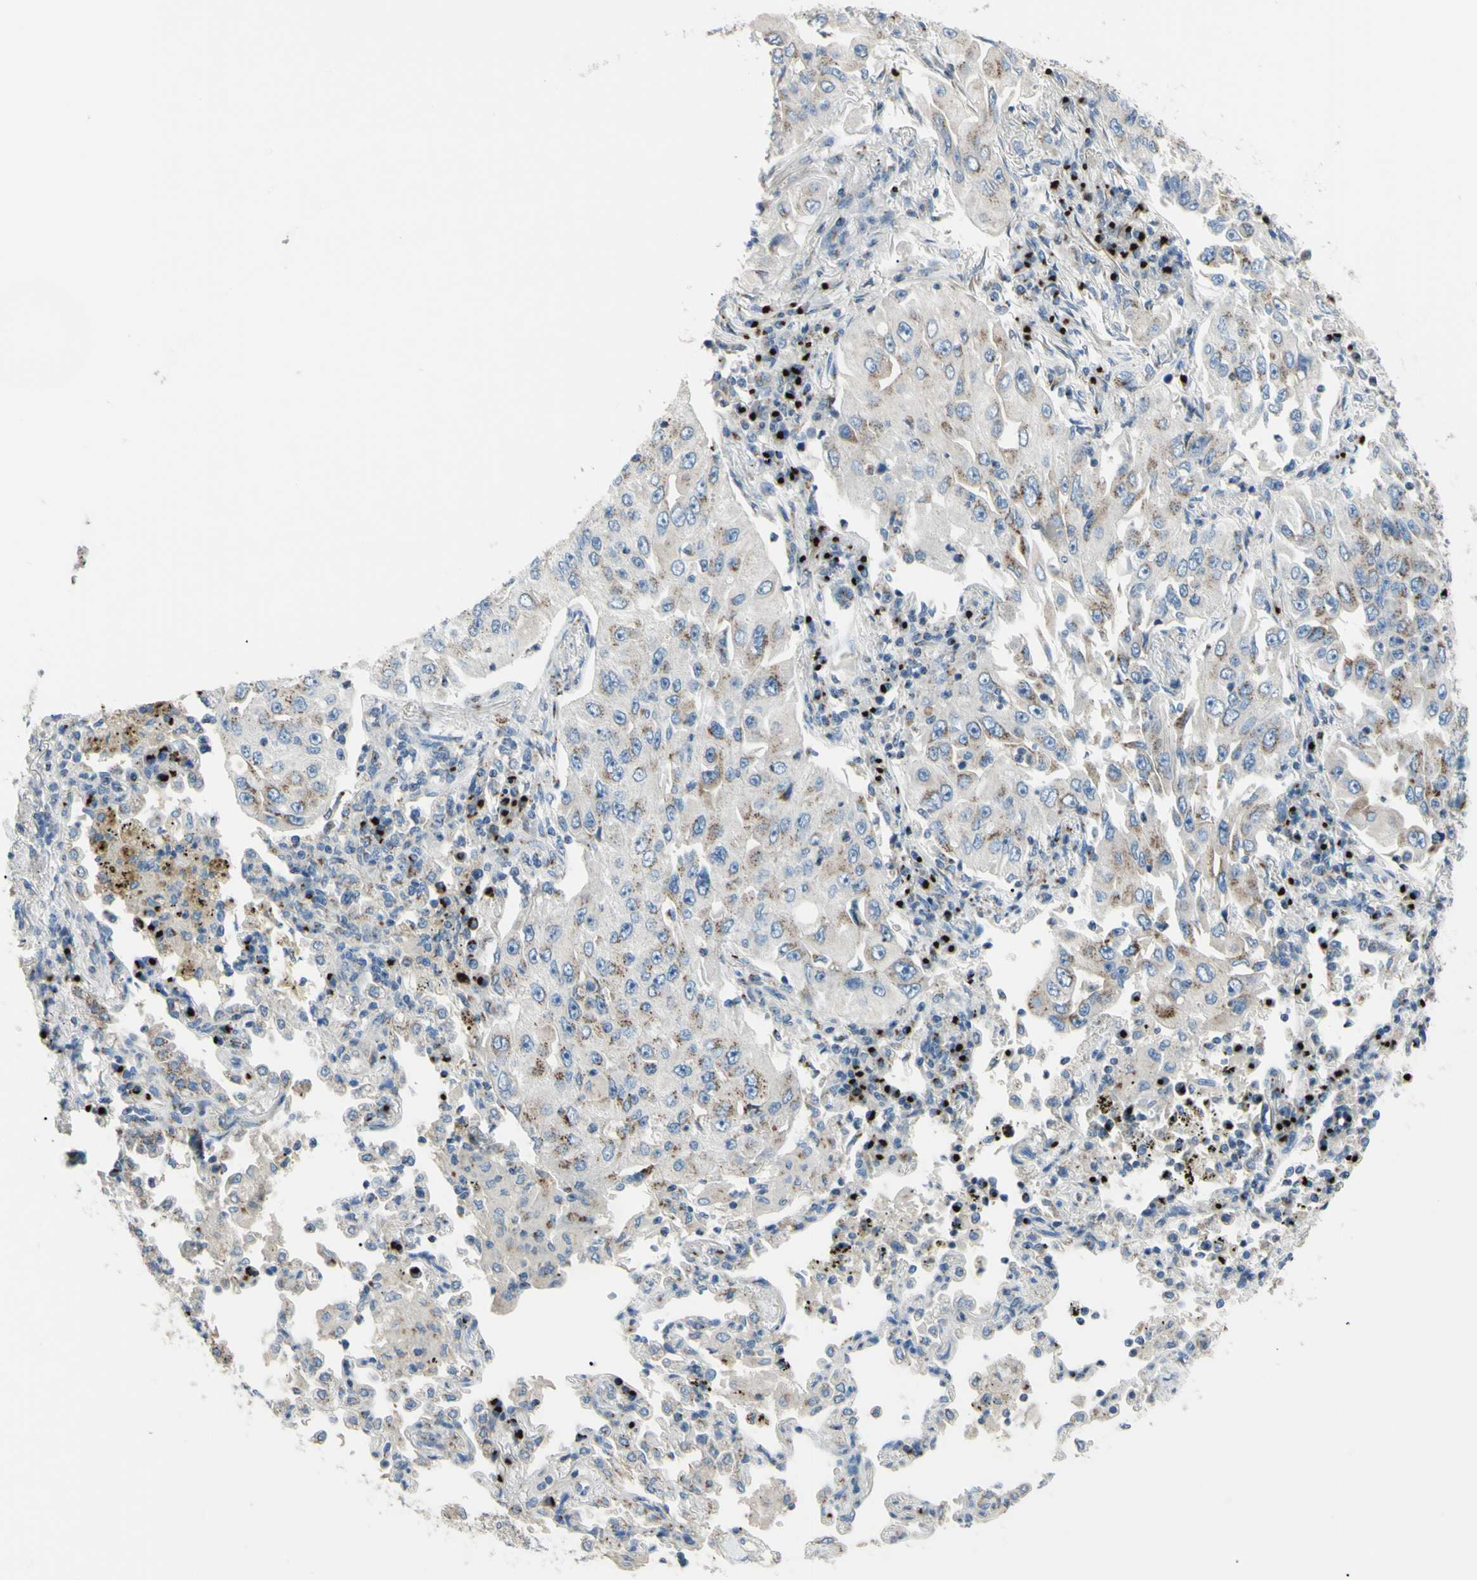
{"staining": {"intensity": "moderate", "quantity": "<25%", "location": "cytoplasmic/membranous"}, "tissue": "lung cancer", "cell_type": "Tumor cells", "image_type": "cancer", "snomed": [{"axis": "morphology", "description": "Adenocarcinoma, NOS"}, {"axis": "topography", "description": "Lung"}], "caption": "IHC histopathology image of human lung adenocarcinoma stained for a protein (brown), which shows low levels of moderate cytoplasmic/membranous expression in approximately <25% of tumor cells.", "gene": "B4GALT3", "patient": {"sex": "male", "age": 84}}